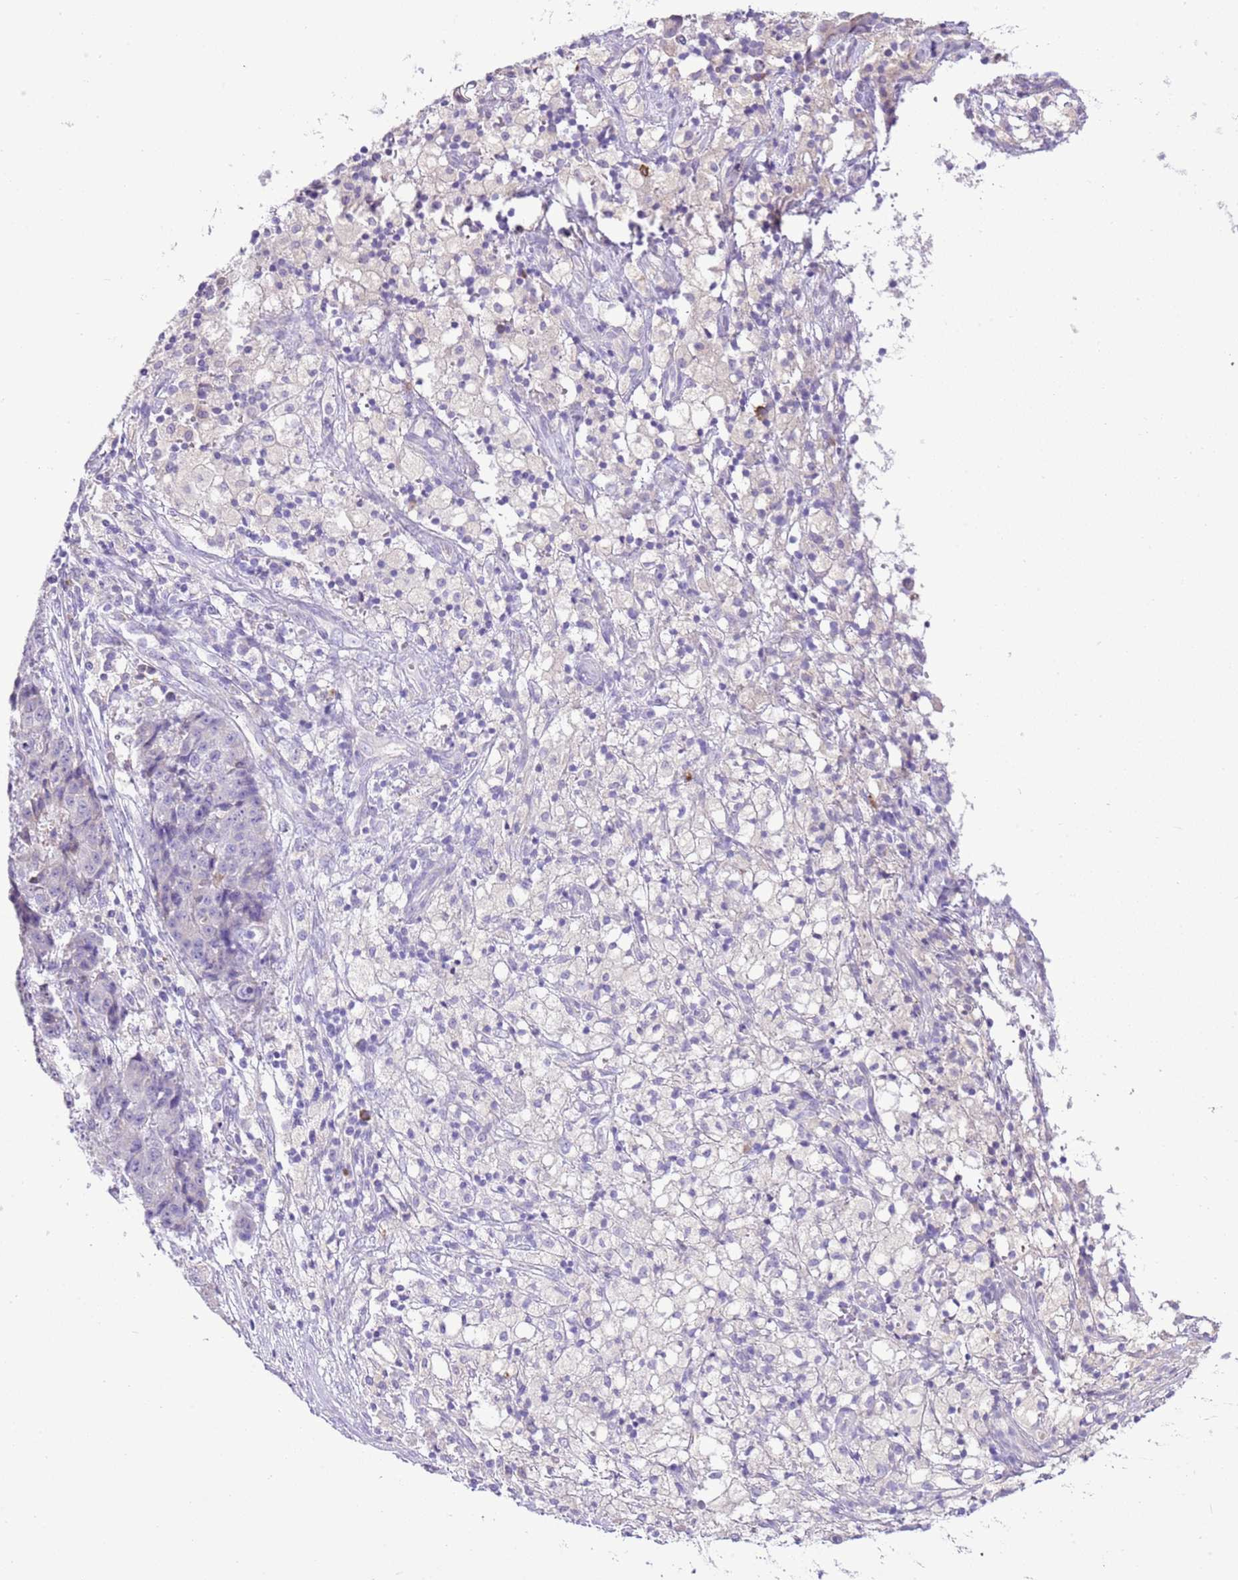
{"staining": {"intensity": "negative", "quantity": "none", "location": "none"}, "tissue": "ovarian cancer", "cell_type": "Tumor cells", "image_type": "cancer", "snomed": [{"axis": "morphology", "description": "Carcinoma, endometroid"}, {"axis": "topography", "description": "Ovary"}], "caption": "Tumor cells show no significant protein staining in ovarian cancer.", "gene": "AAR2", "patient": {"sex": "female", "age": 42}}